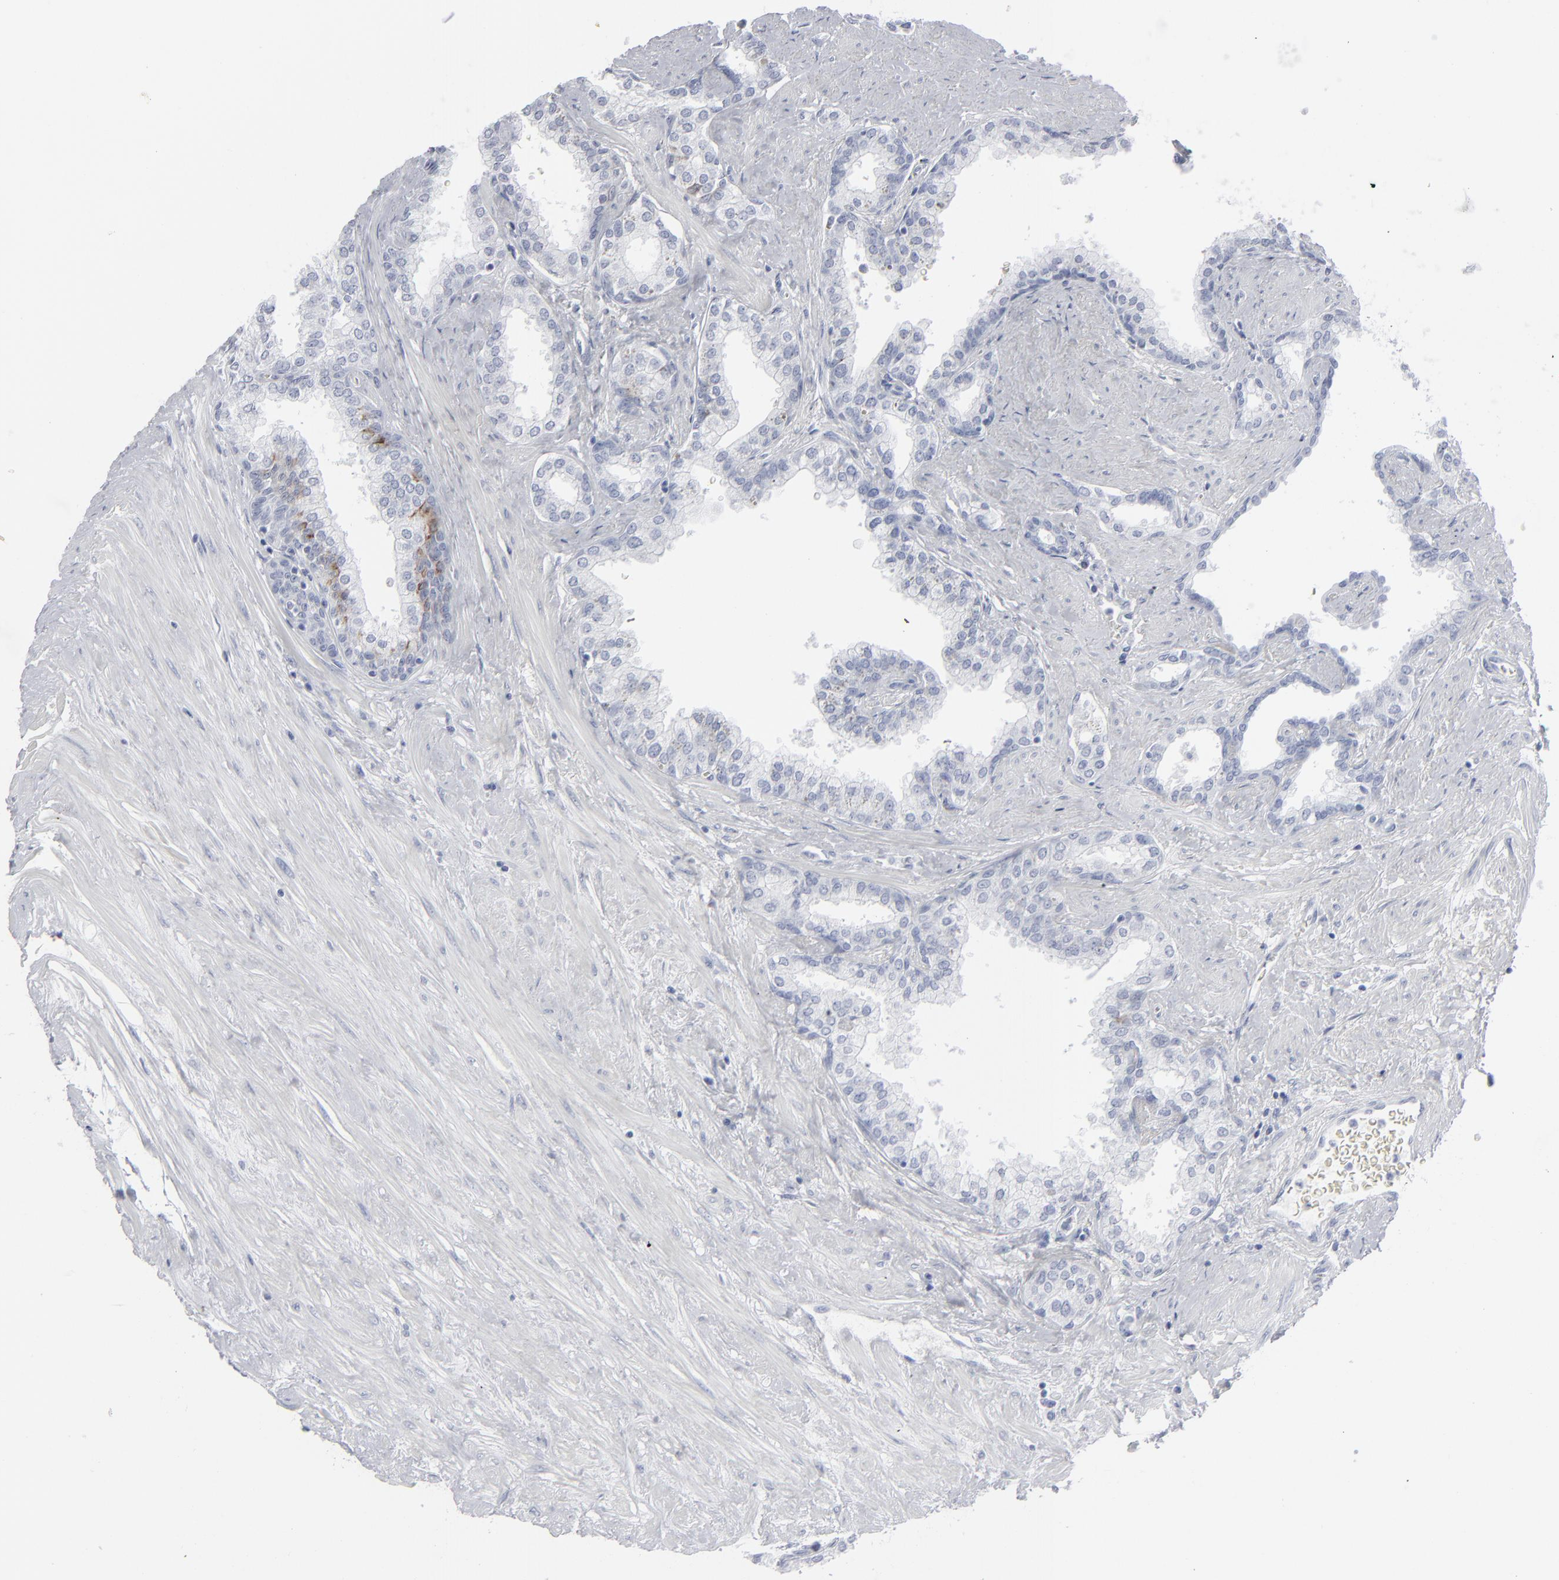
{"staining": {"intensity": "negative", "quantity": "none", "location": "none"}, "tissue": "prostate", "cell_type": "Glandular cells", "image_type": "normal", "snomed": [{"axis": "morphology", "description": "Normal tissue, NOS"}, {"axis": "topography", "description": "Prostate"}], "caption": "Benign prostate was stained to show a protein in brown. There is no significant staining in glandular cells.", "gene": "MSLN", "patient": {"sex": "male", "age": 60}}